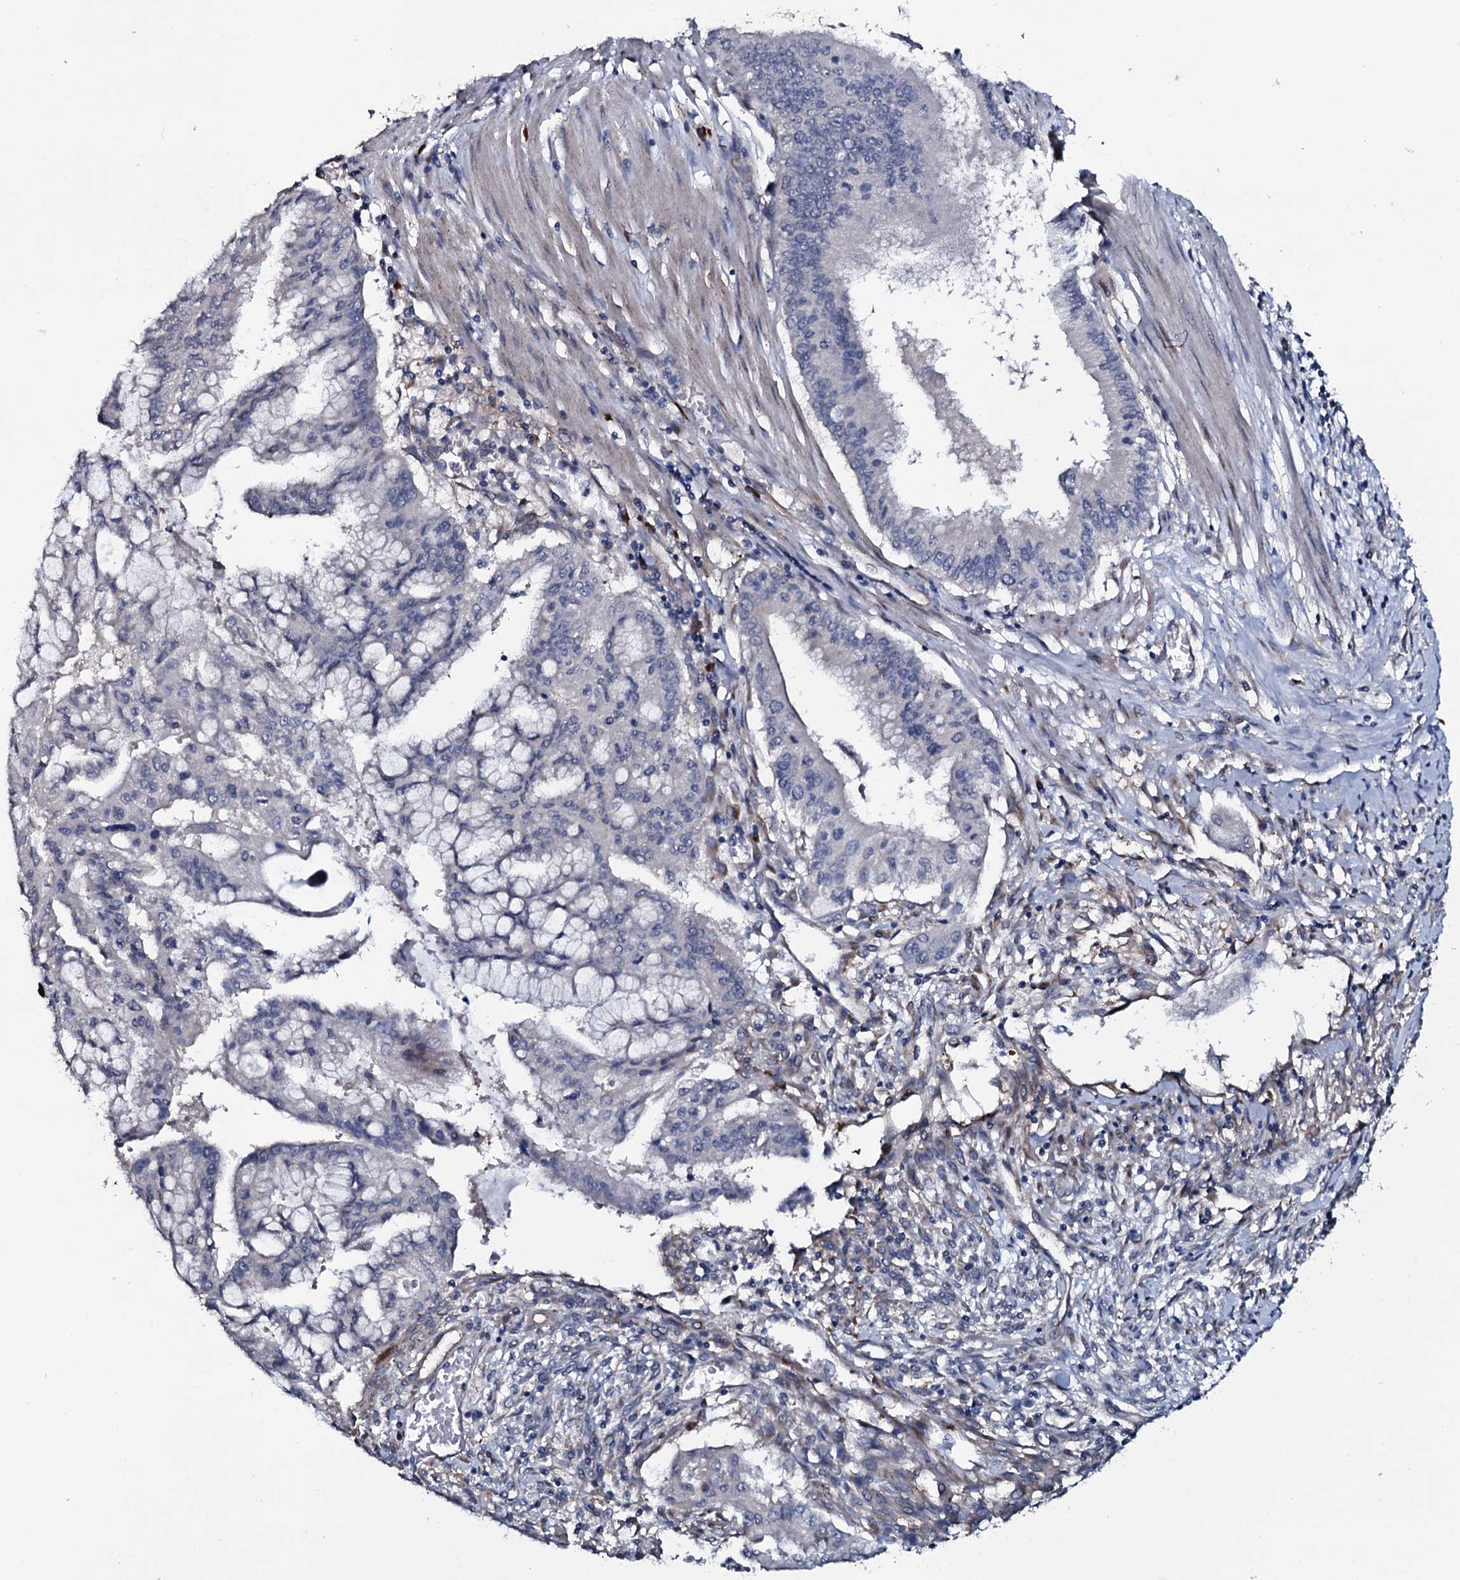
{"staining": {"intensity": "weak", "quantity": "<25%", "location": "cytoplasmic/membranous"}, "tissue": "pancreatic cancer", "cell_type": "Tumor cells", "image_type": "cancer", "snomed": [{"axis": "morphology", "description": "Adenocarcinoma, NOS"}, {"axis": "topography", "description": "Pancreas"}], "caption": "This is an immunohistochemistry (IHC) image of human adenocarcinoma (pancreatic). There is no staining in tumor cells.", "gene": "IL12B", "patient": {"sex": "male", "age": 46}}